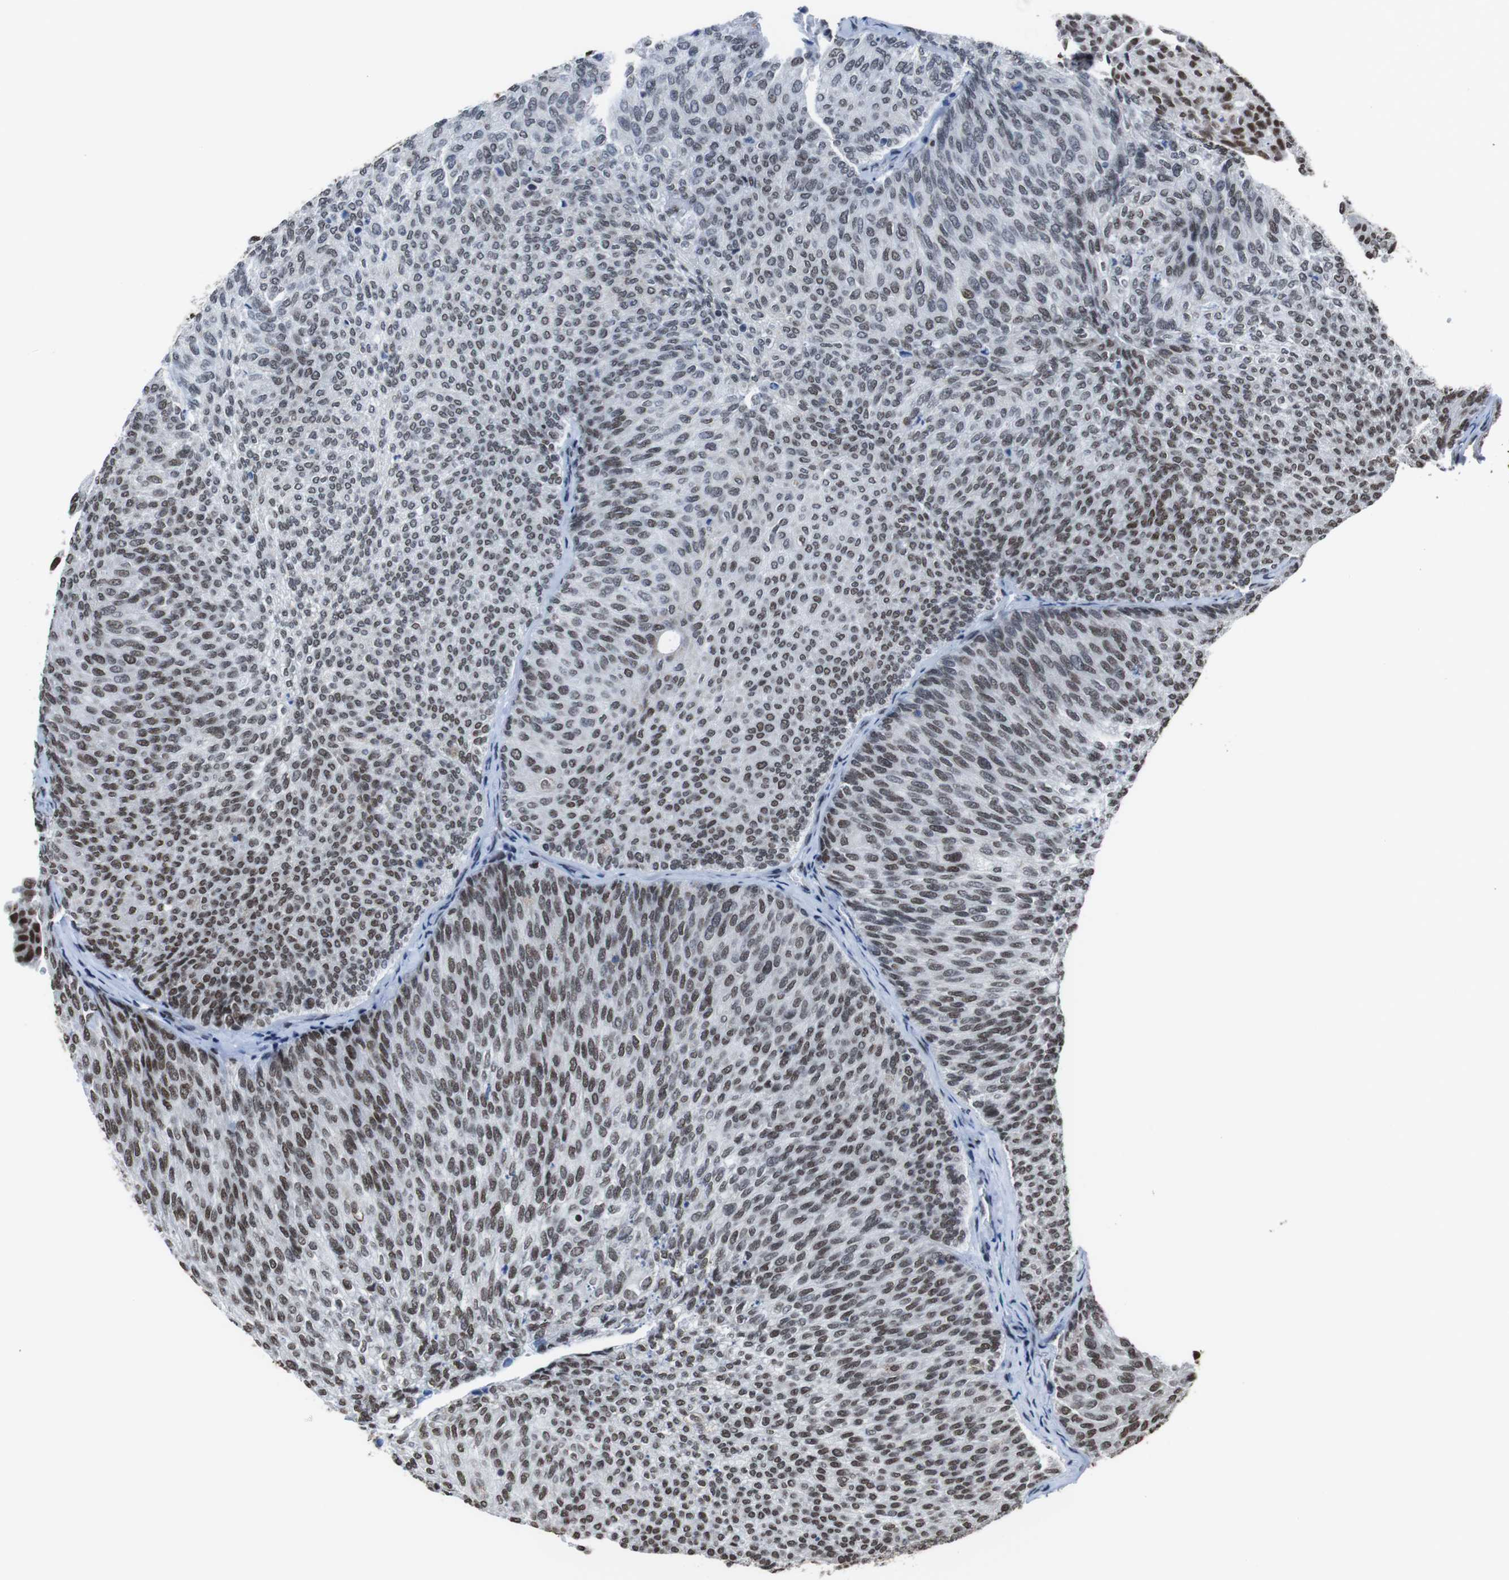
{"staining": {"intensity": "weak", "quantity": ">75%", "location": "nuclear"}, "tissue": "urothelial cancer", "cell_type": "Tumor cells", "image_type": "cancer", "snomed": [{"axis": "morphology", "description": "Urothelial carcinoma, Low grade"}, {"axis": "topography", "description": "Urinary bladder"}], "caption": "Immunohistochemical staining of urothelial cancer shows weak nuclear protein expression in approximately >75% of tumor cells.", "gene": "ROMO1", "patient": {"sex": "female", "age": 79}}